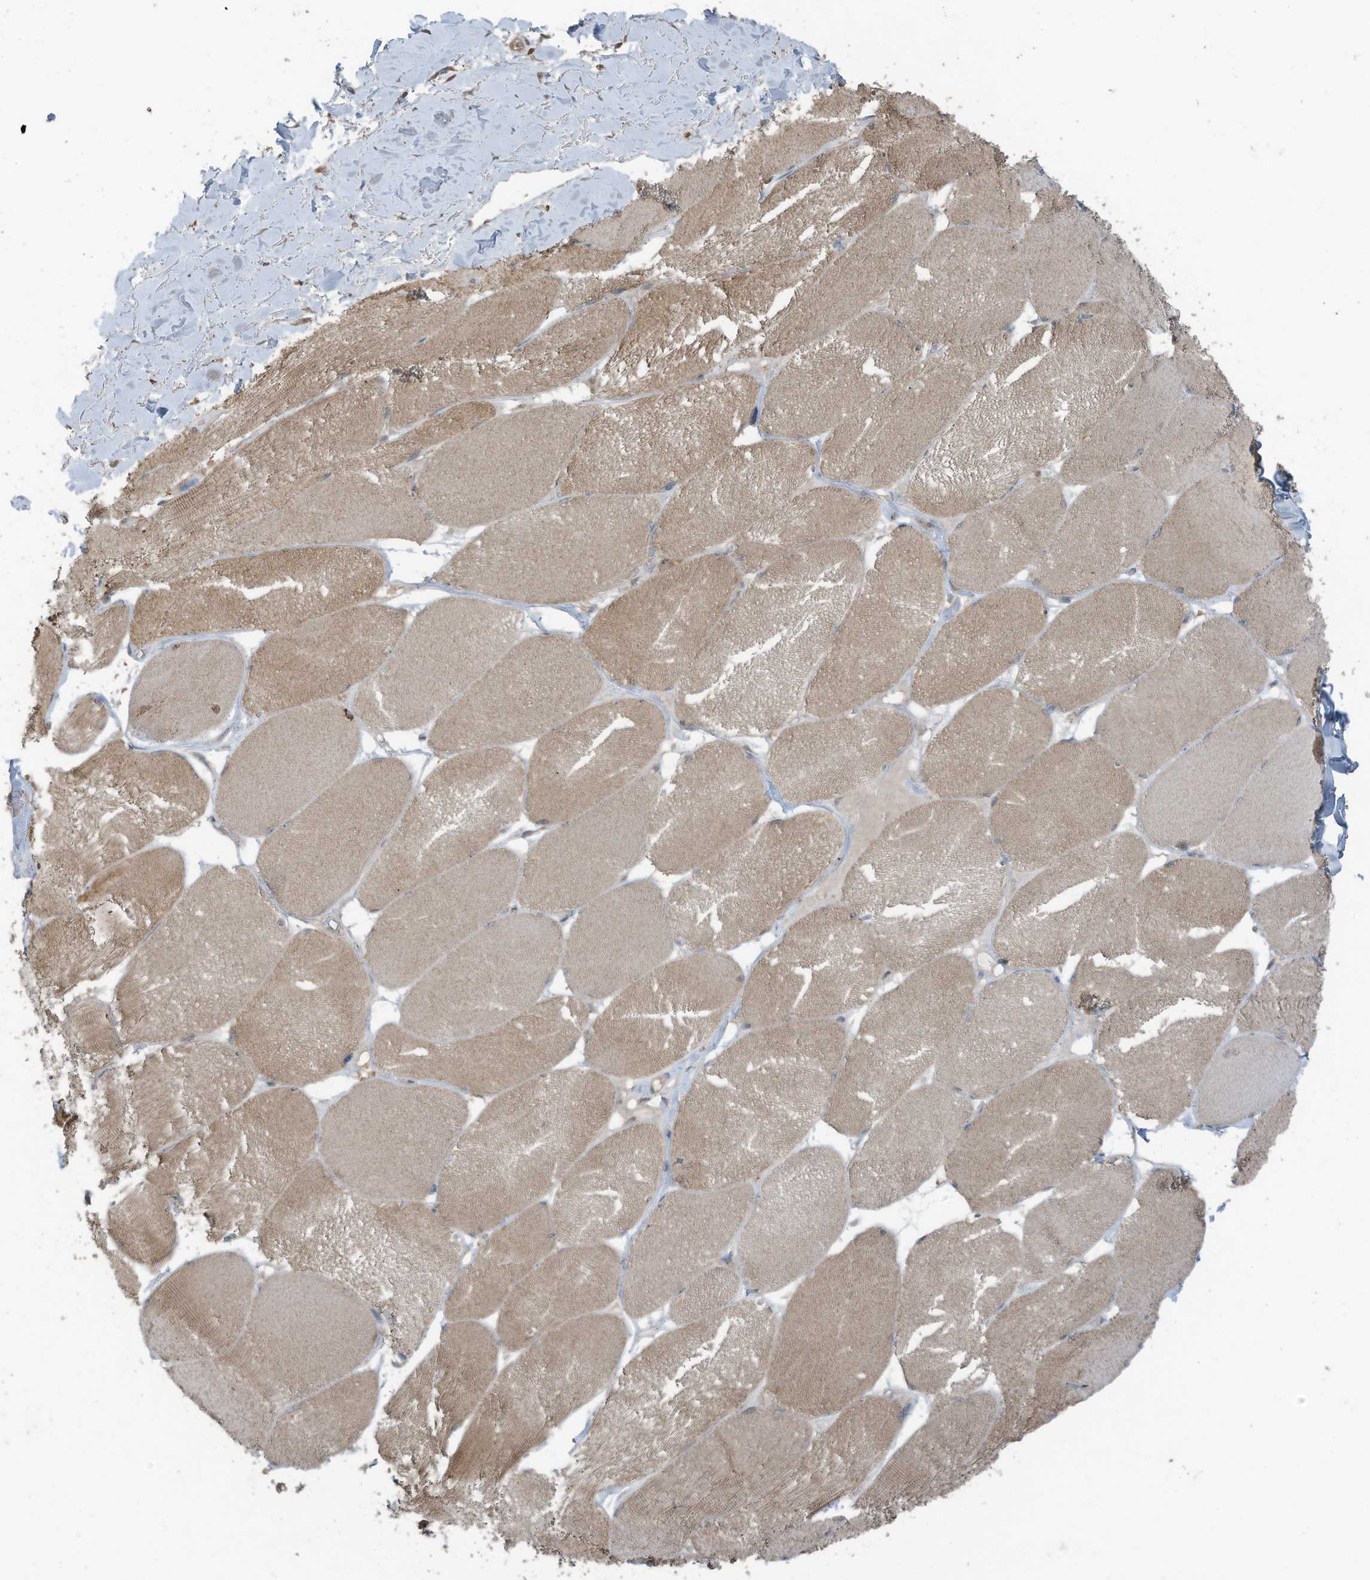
{"staining": {"intensity": "moderate", "quantity": "25%-75%", "location": "cytoplasmic/membranous"}, "tissue": "skeletal muscle", "cell_type": "Myocytes", "image_type": "normal", "snomed": [{"axis": "morphology", "description": "Normal tissue, NOS"}, {"axis": "topography", "description": "Skin"}, {"axis": "topography", "description": "Skeletal muscle"}], "caption": "Protein analysis of benign skeletal muscle shows moderate cytoplasmic/membranous positivity in approximately 25%-75% of myocytes.", "gene": "TXNDC9", "patient": {"sex": "male", "age": 83}}